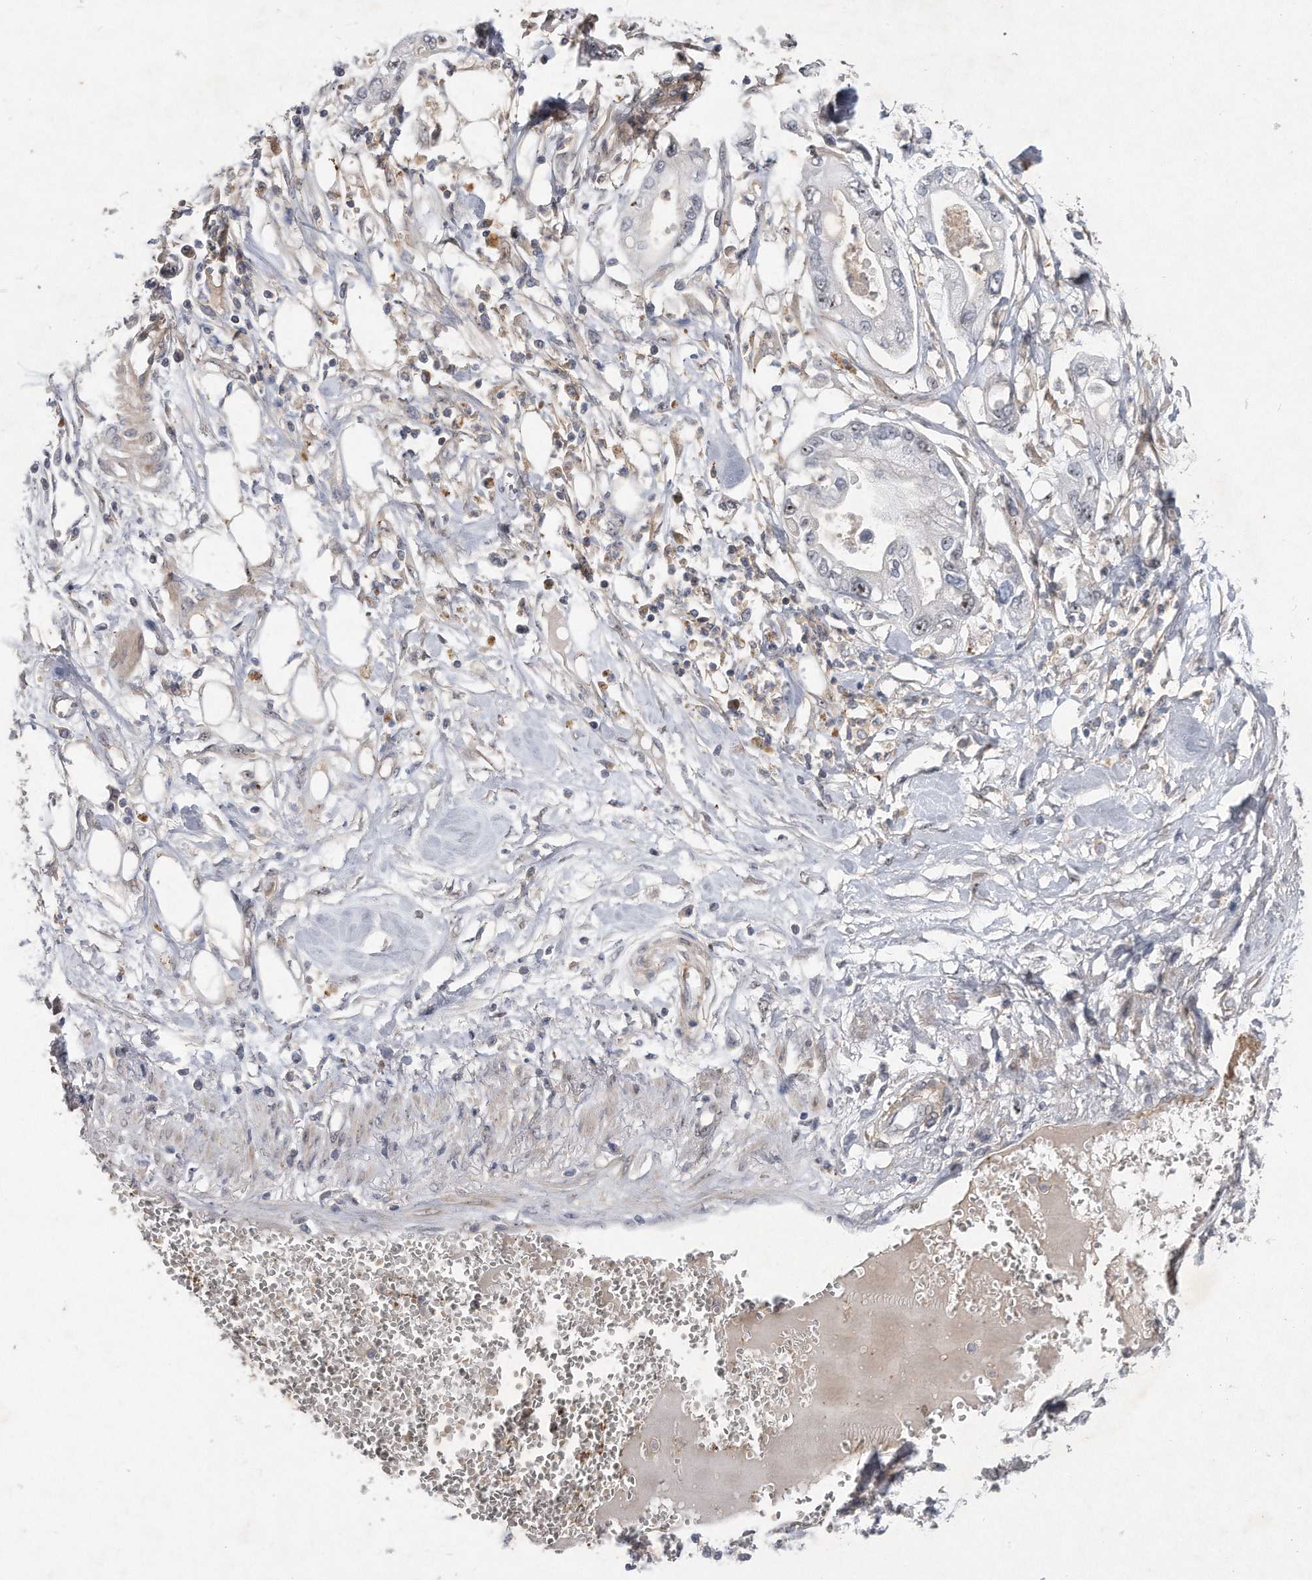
{"staining": {"intensity": "moderate", "quantity": "25%-75%", "location": "nuclear"}, "tissue": "pancreatic cancer", "cell_type": "Tumor cells", "image_type": "cancer", "snomed": [{"axis": "morphology", "description": "Adenocarcinoma, NOS"}, {"axis": "topography", "description": "Pancreas"}], "caption": "A high-resolution micrograph shows immunohistochemistry (IHC) staining of pancreatic cancer (adenocarcinoma), which displays moderate nuclear staining in approximately 25%-75% of tumor cells. Immunohistochemistry (ihc) stains the protein of interest in brown and the nuclei are stained blue.", "gene": "PGBD2", "patient": {"sex": "male", "age": 68}}